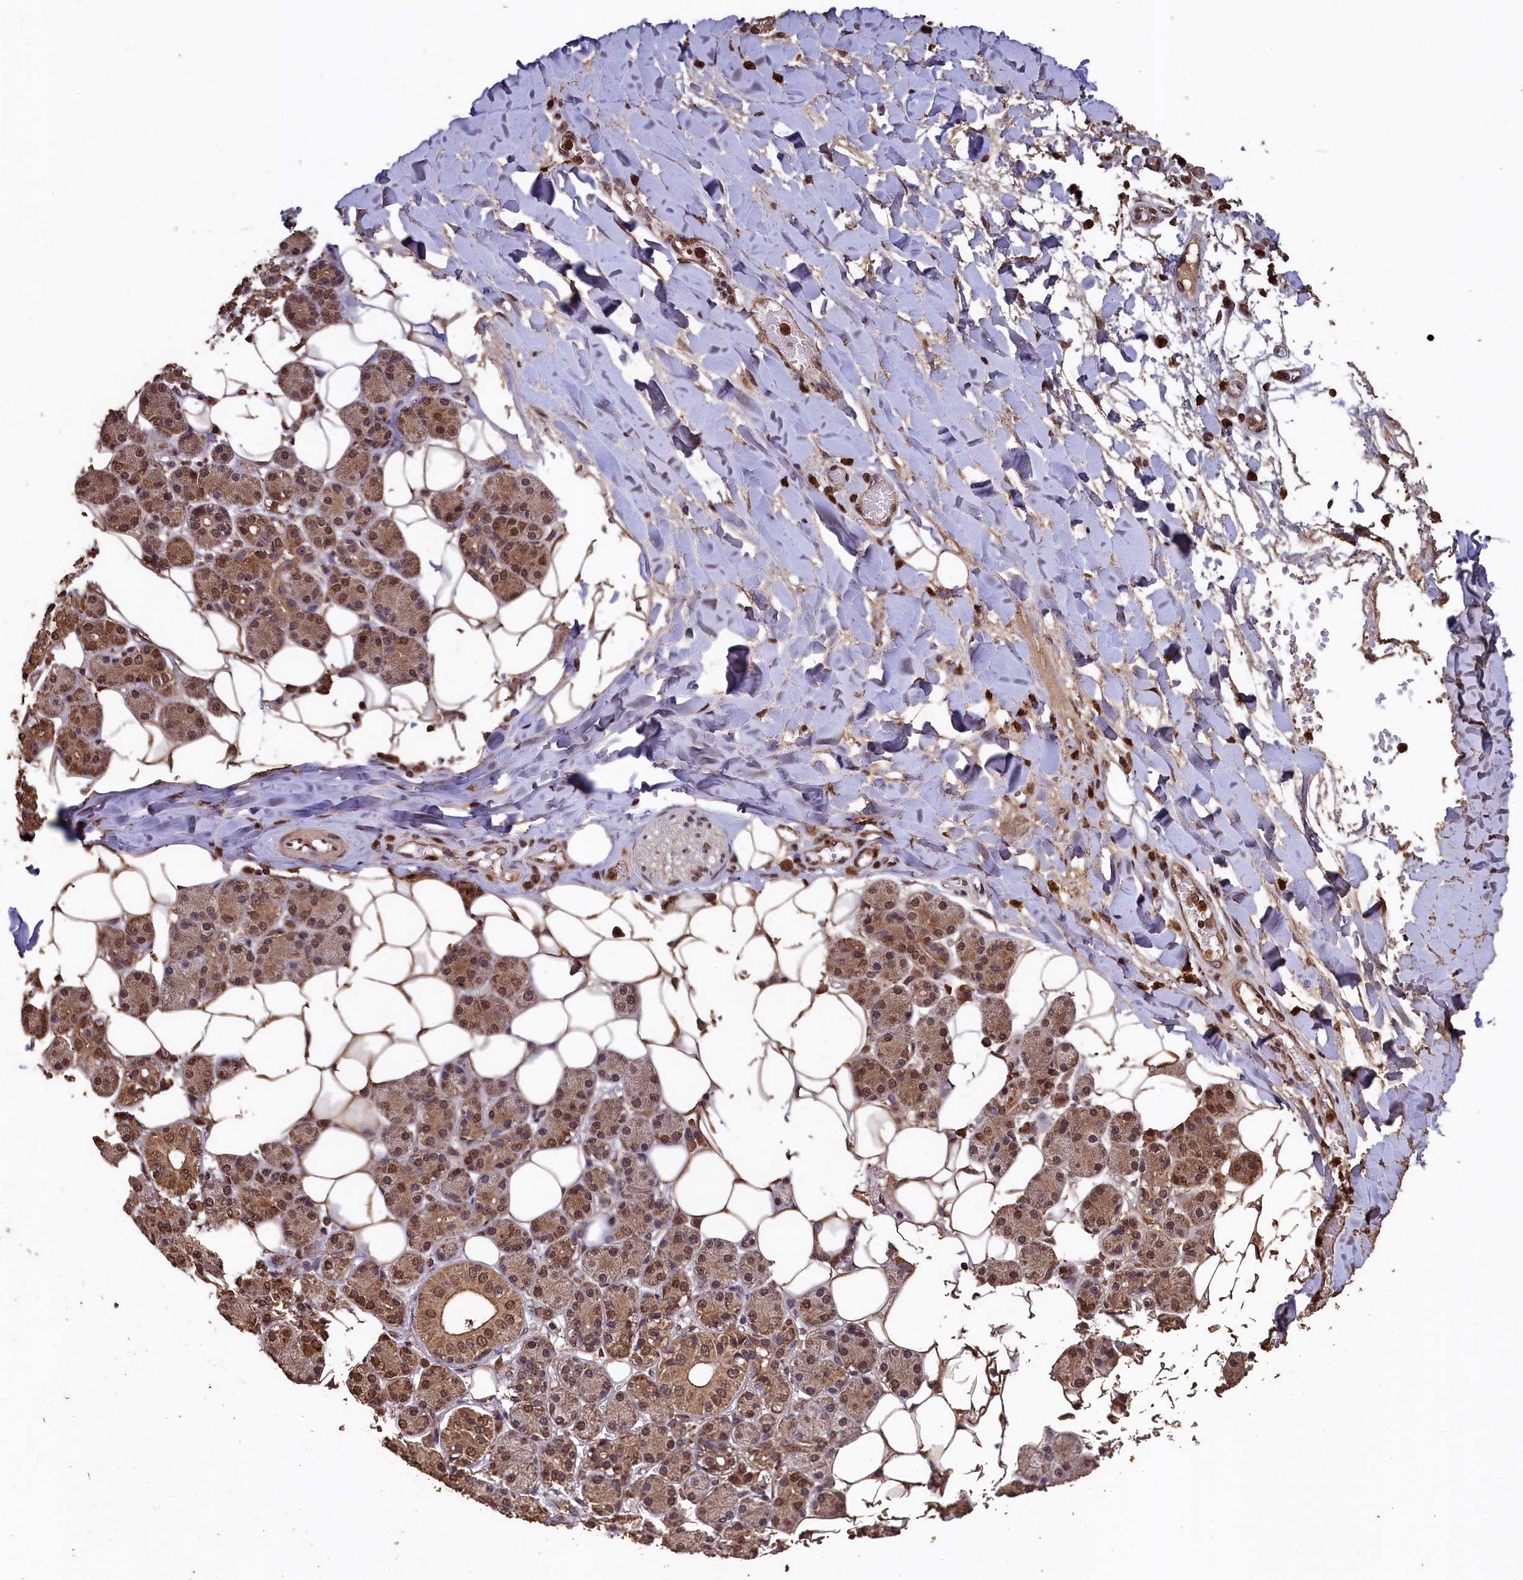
{"staining": {"intensity": "moderate", "quantity": "25%-75%", "location": "cytoplasmic/membranous,nuclear"}, "tissue": "salivary gland", "cell_type": "Glandular cells", "image_type": "normal", "snomed": [{"axis": "morphology", "description": "Normal tissue, NOS"}, {"axis": "topography", "description": "Salivary gland"}], "caption": "Salivary gland was stained to show a protein in brown. There is medium levels of moderate cytoplasmic/membranous,nuclear expression in about 25%-75% of glandular cells. The staining was performed using DAB, with brown indicating positive protein expression. Nuclei are stained blue with hematoxylin.", "gene": "CEP57L1", "patient": {"sex": "female", "age": 33}}